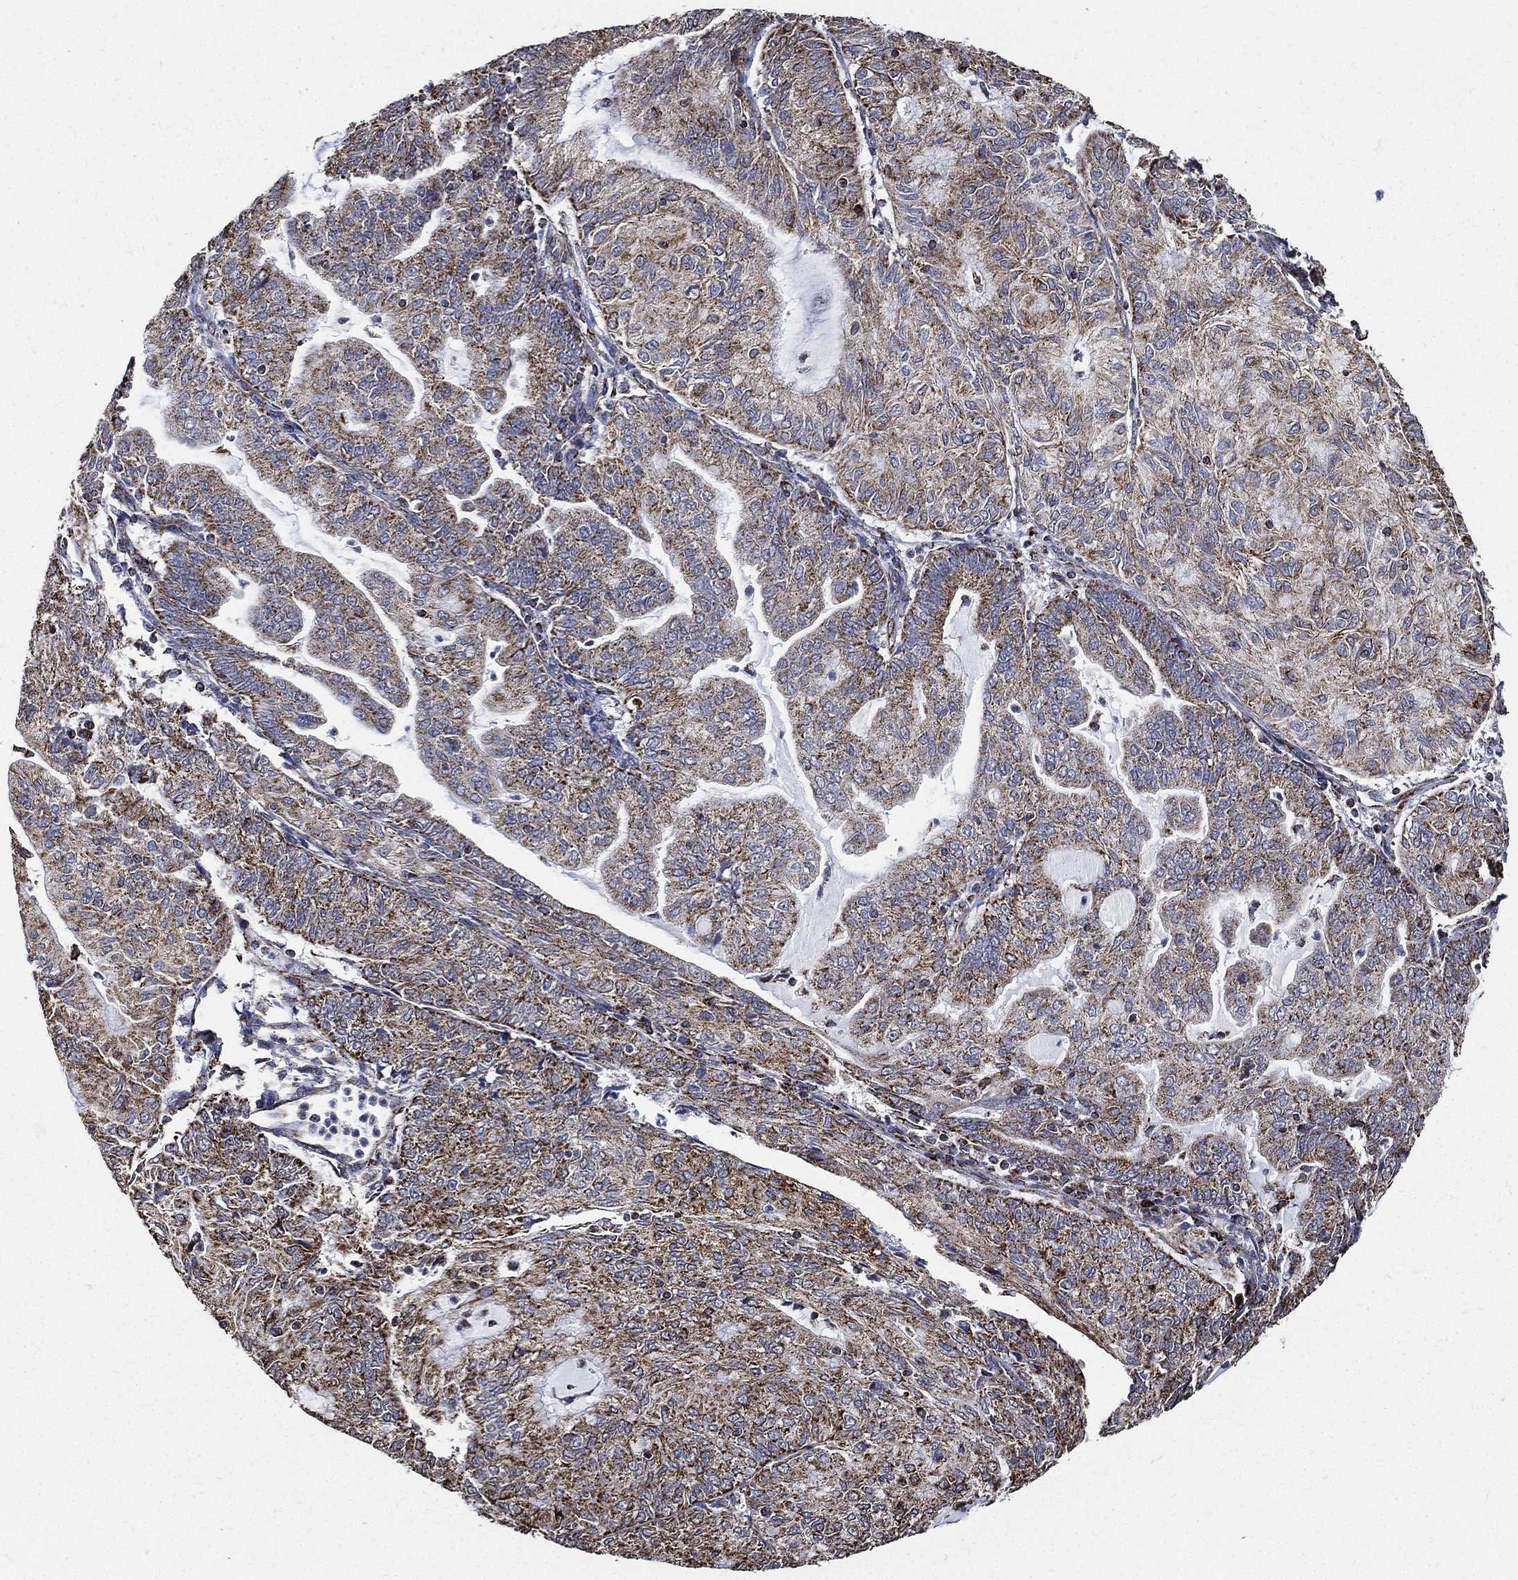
{"staining": {"intensity": "strong", "quantity": "25%-75%", "location": "cytoplasmic/membranous"}, "tissue": "endometrial cancer", "cell_type": "Tumor cells", "image_type": "cancer", "snomed": [{"axis": "morphology", "description": "Adenocarcinoma, NOS"}, {"axis": "topography", "description": "Endometrium"}], "caption": "Human endometrial cancer (adenocarcinoma) stained for a protein (brown) exhibits strong cytoplasmic/membranous positive expression in approximately 25%-75% of tumor cells.", "gene": "NDUFAB1", "patient": {"sex": "female", "age": 82}}